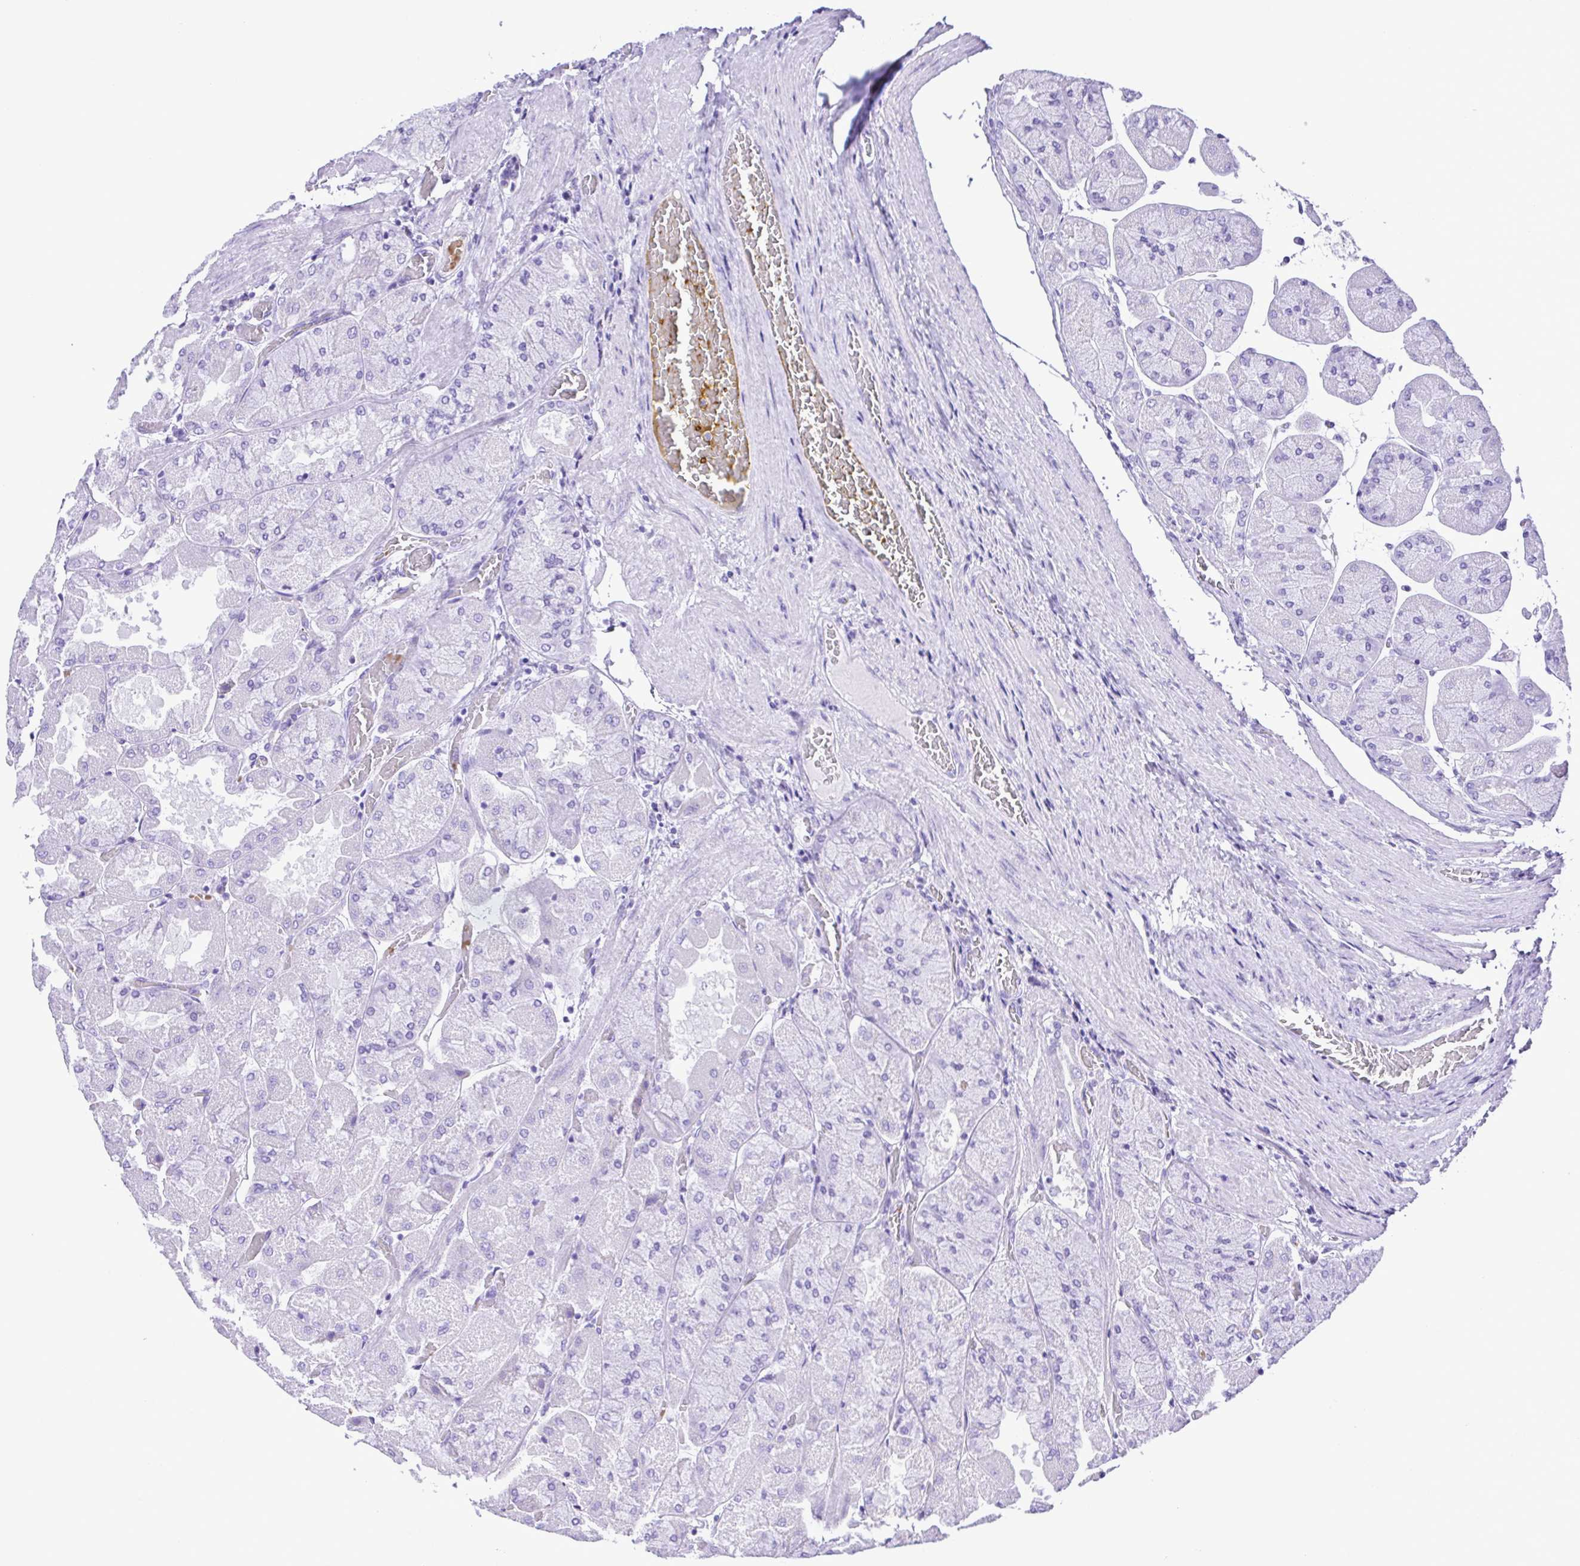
{"staining": {"intensity": "negative", "quantity": "none", "location": "none"}, "tissue": "stomach", "cell_type": "Glandular cells", "image_type": "normal", "snomed": [{"axis": "morphology", "description": "Normal tissue, NOS"}, {"axis": "topography", "description": "Stomach"}], "caption": "High power microscopy micrograph of an IHC histopathology image of unremarkable stomach, revealing no significant positivity in glandular cells.", "gene": "SYT1", "patient": {"sex": "female", "age": 61}}